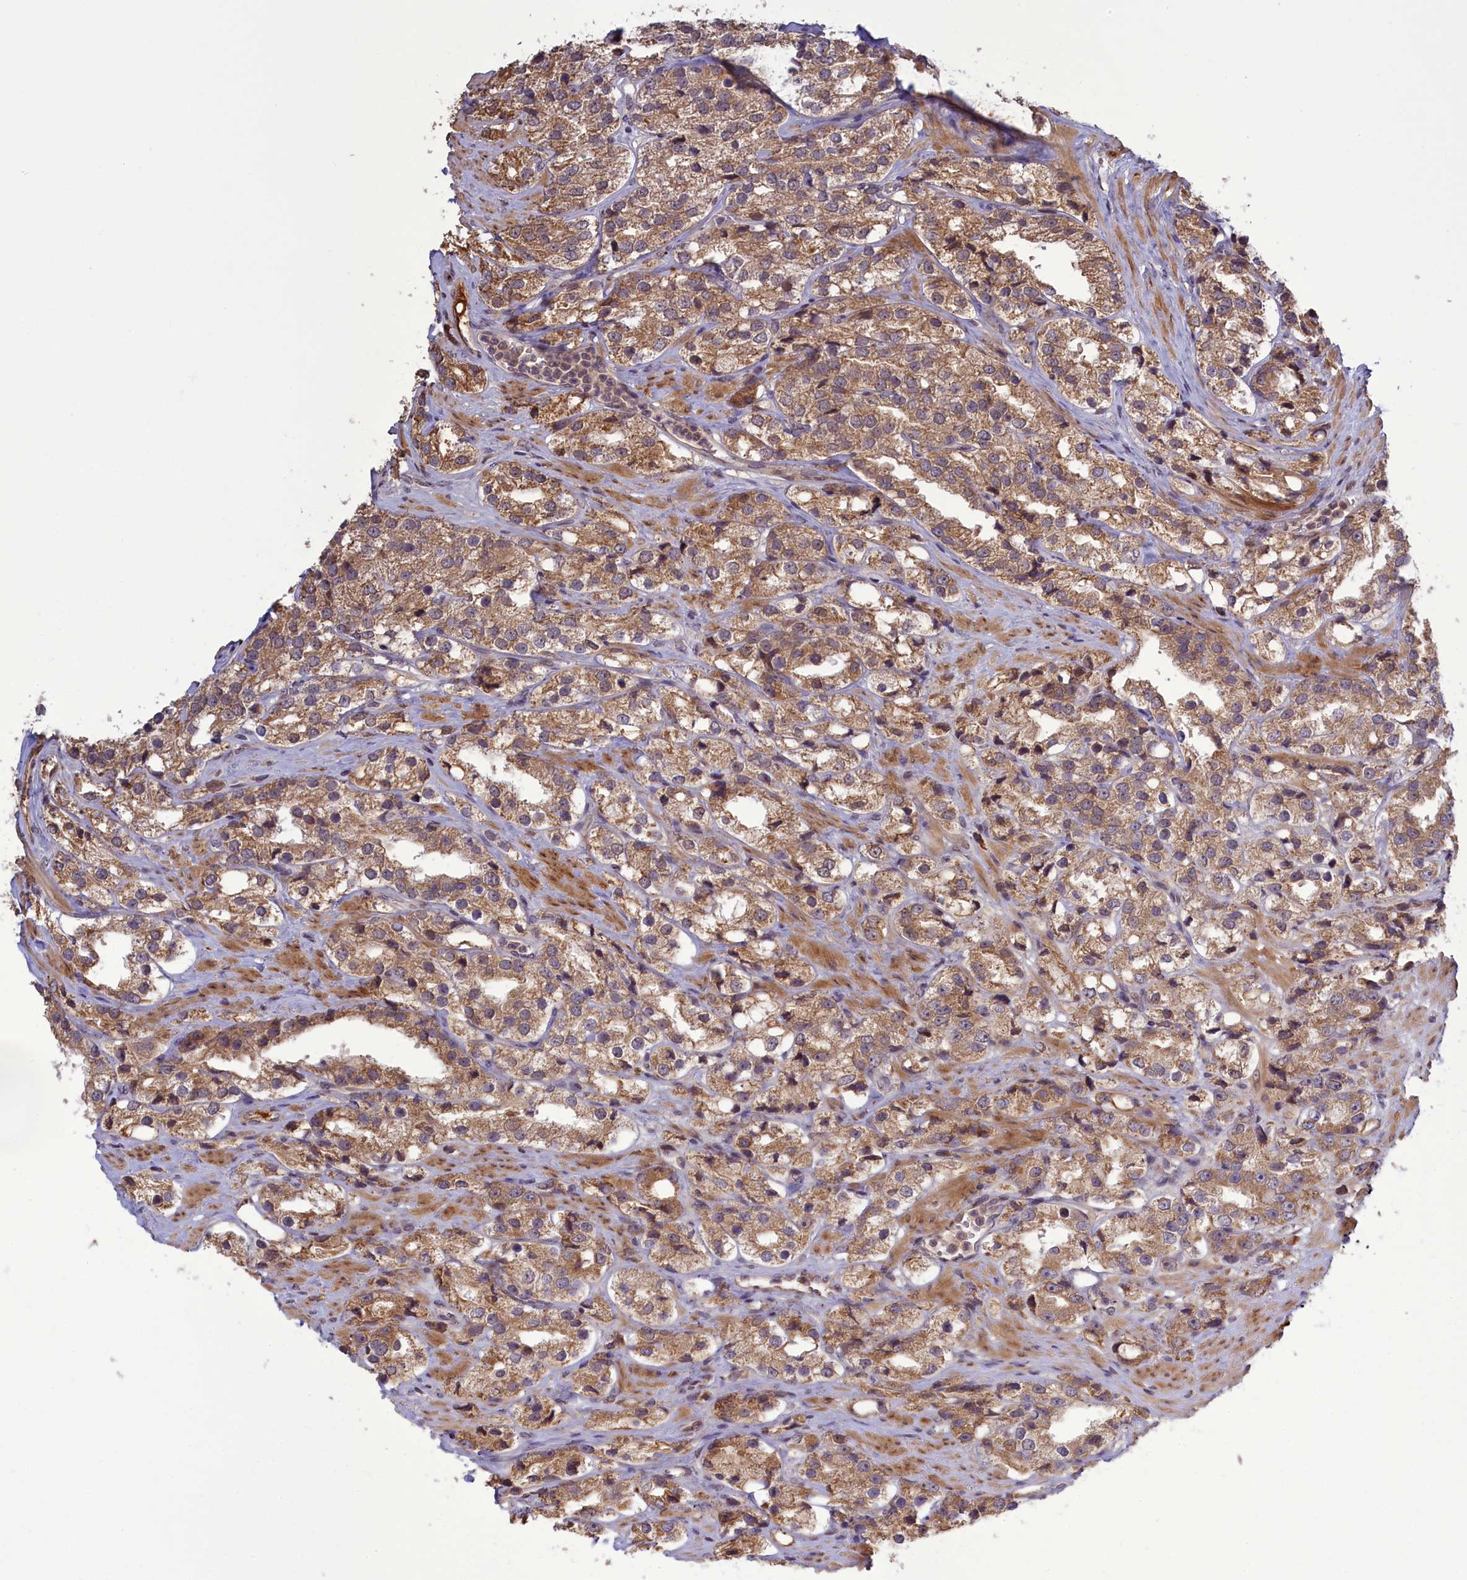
{"staining": {"intensity": "moderate", "quantity": ">75%", "location": "cytoplasmic/membranous"}, "tissue": "prostate cancer", "cell_type": "Tumor cells", "image_type": "cancer", "snomed": [{"axis": "morphology", "description": "Adenocarcinoma, NOS"}, {"axis": "topography", "description": "Prostate"}], "caption": "This is an image of immunohistochemistry staining of prostate cancer (adenocarcinoma), which shows moderate positivity in the cytoplasmic/membranous of tumor cells.", "gene": "RRAD", "patient": {"sex": "male", "age": 79}}